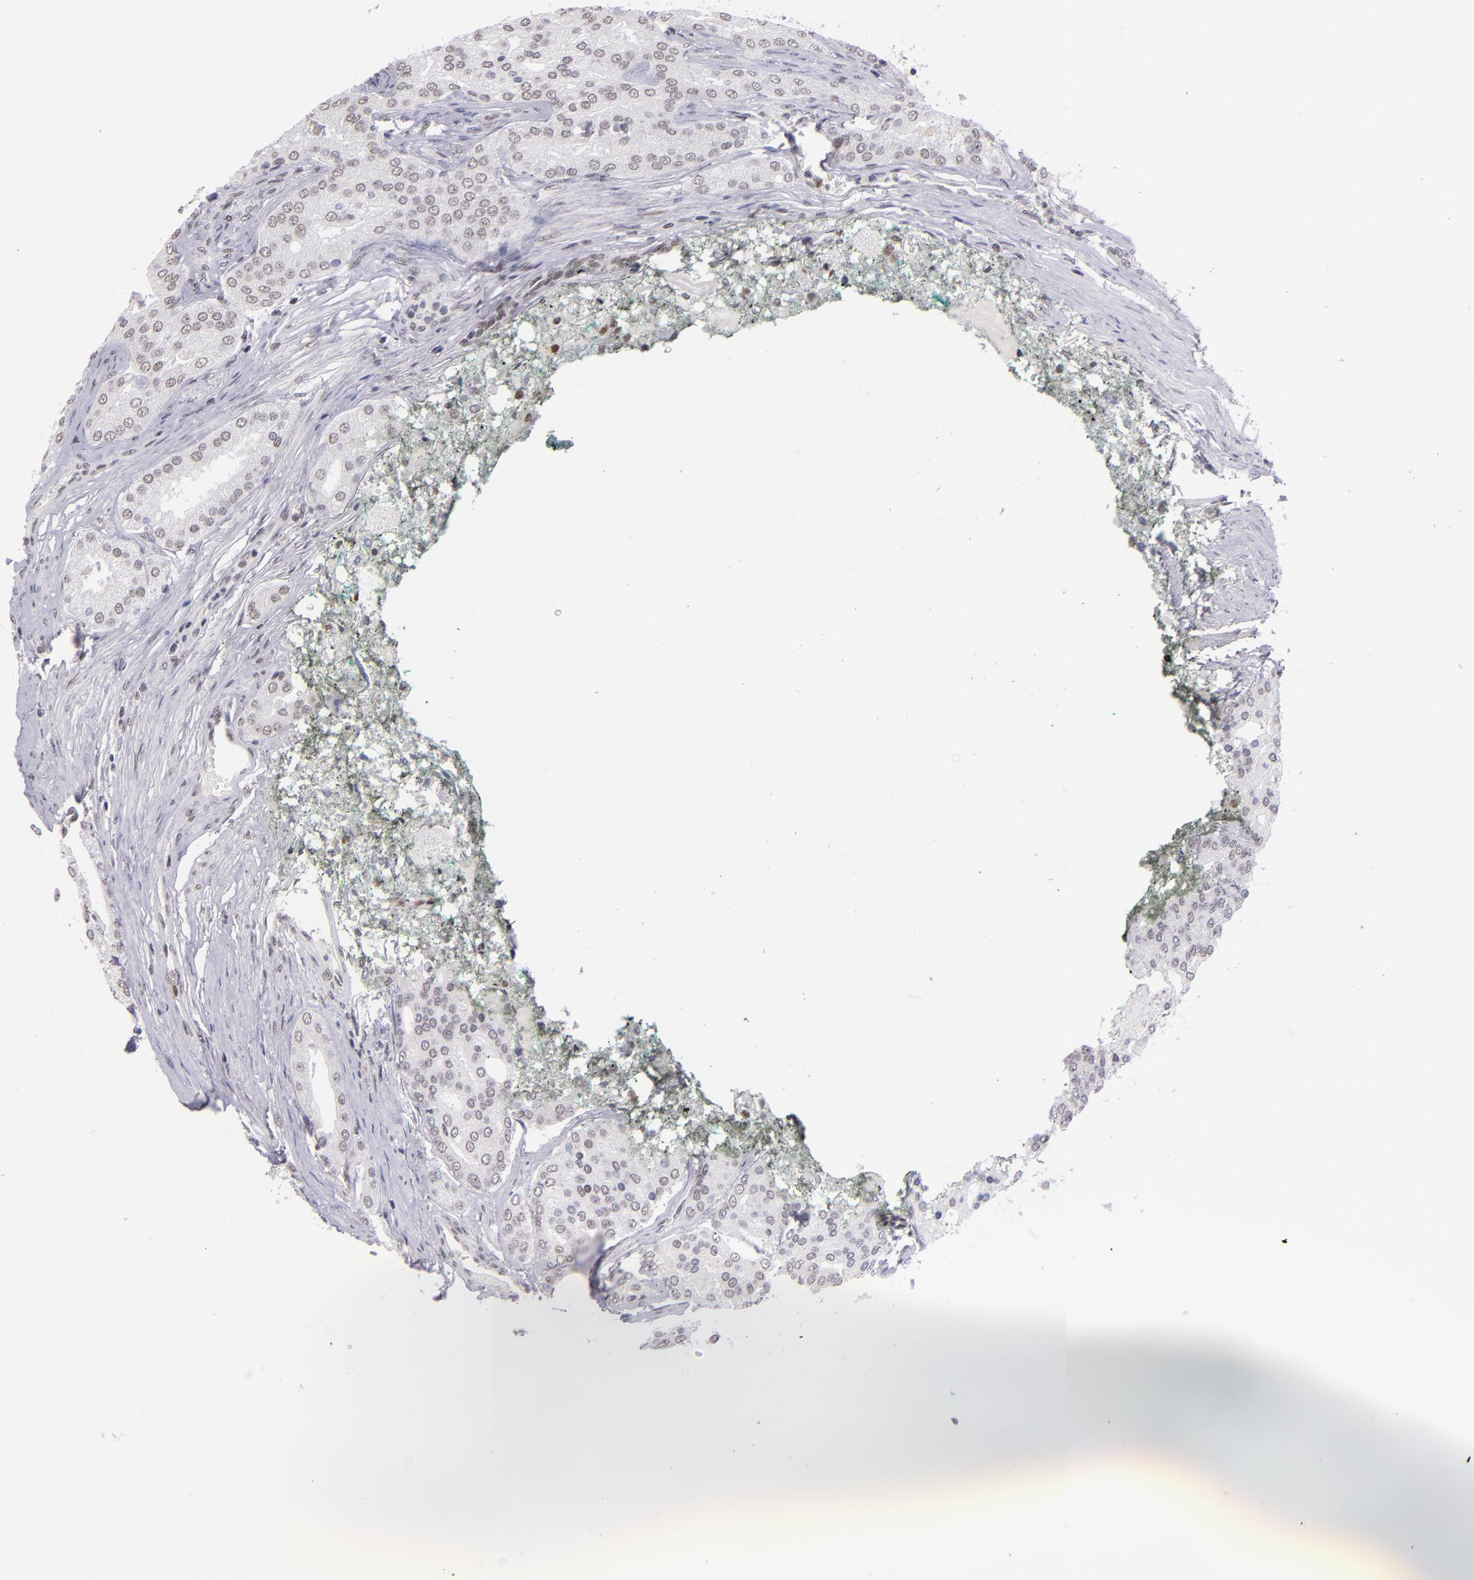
{"staining": {"intensity": "weak", "quantity": "25%-75%", "location": "nuclear"}, "tissue": "prostate cancer", "cell_type": "Tumor cells", "image_type": "cancer", "snomed": [{"axis": "morphology", "description": "Adenocarcinoma, High grade"}, {"axis": "topography", "description": "Prostate"}], "caption": "IHC of high-grade adenocarcinoma (prostate) demonstrates low levels of weak nuclear expression in about 25%-75% of tumor cells. Nuclei are stained in blue.", "gene": "ZNF148", "patient": {"sex": "male", "age": 64}}